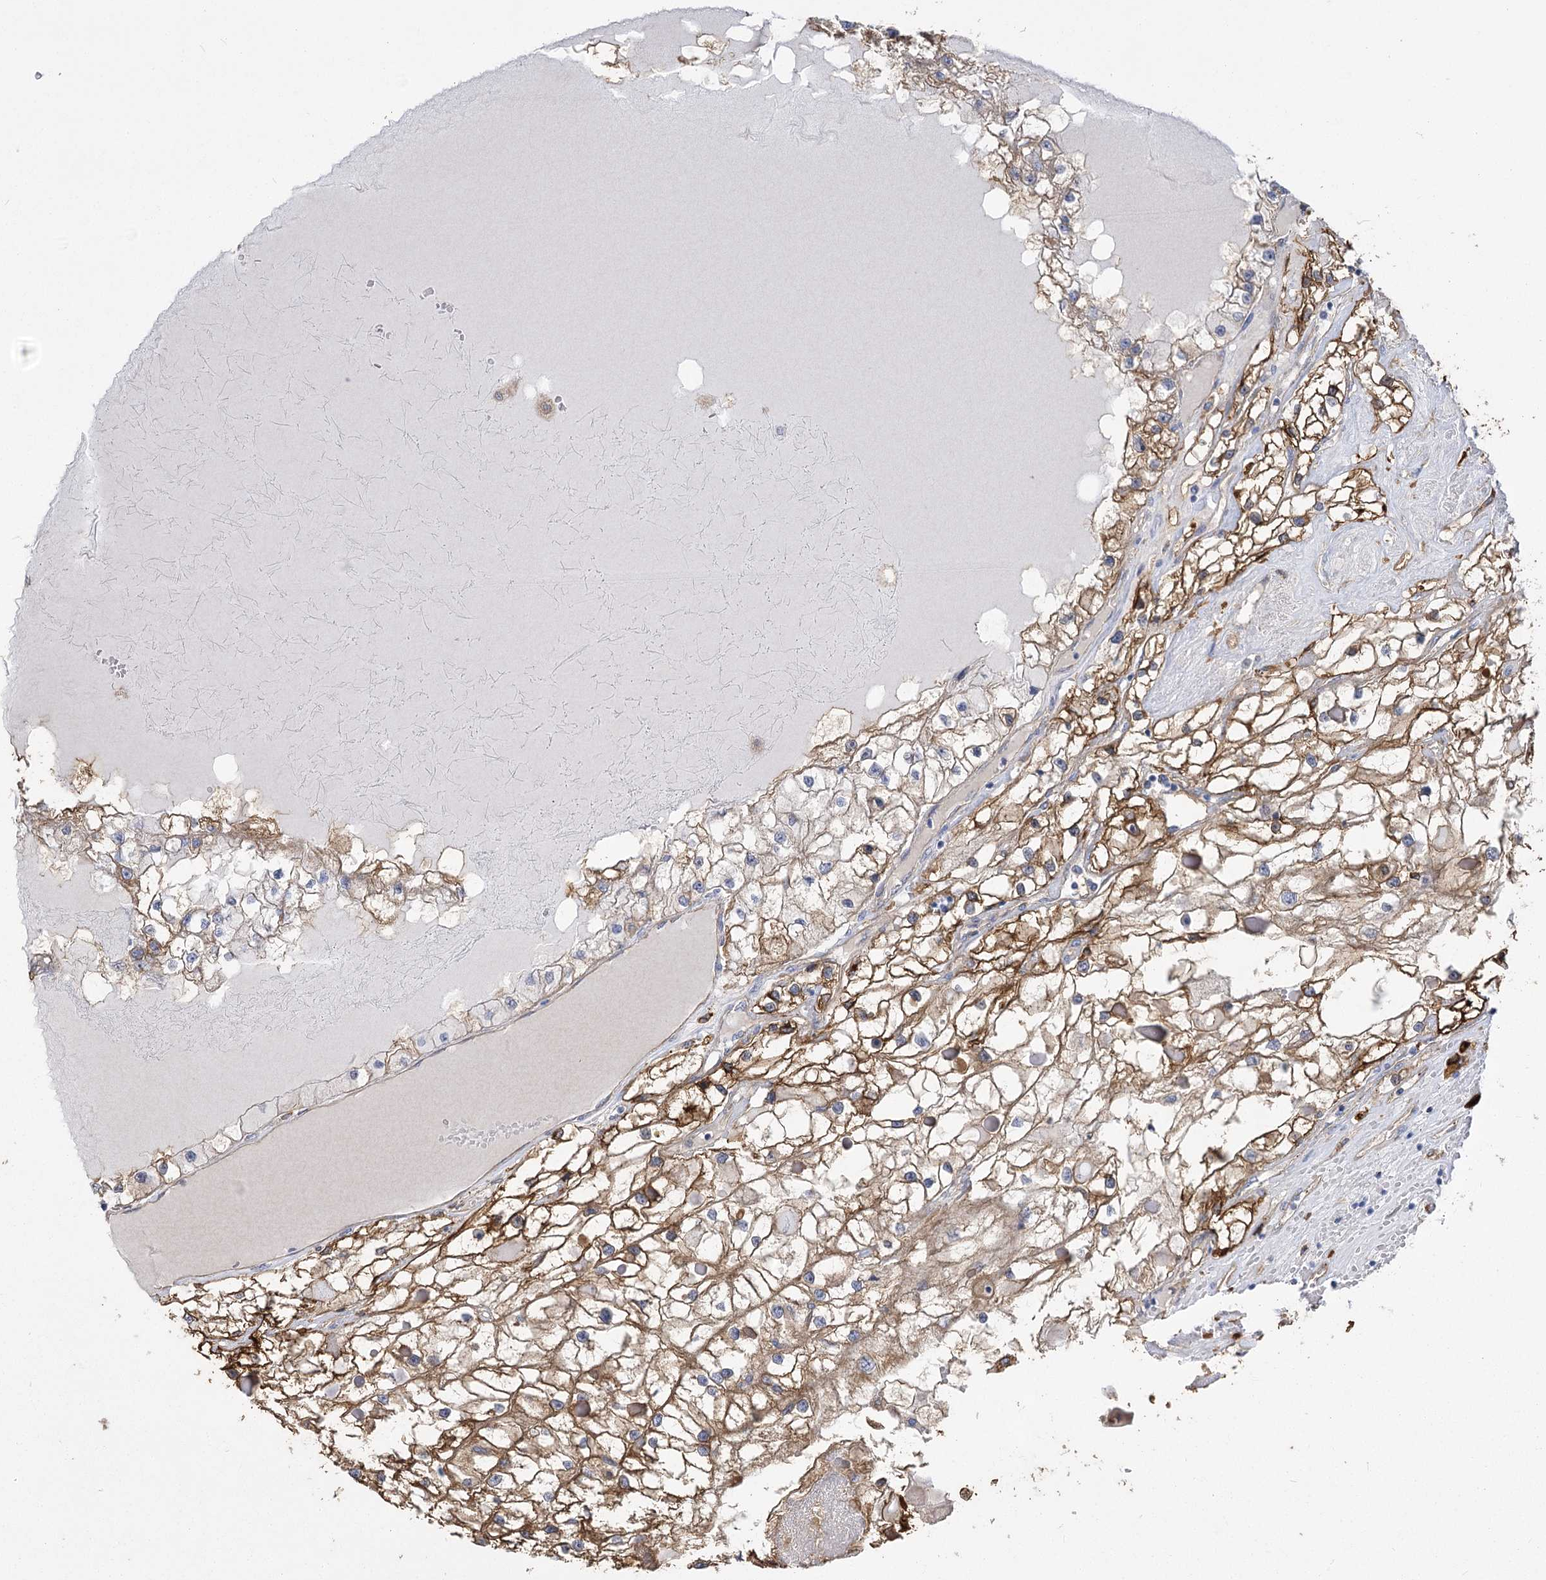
{"staining": {"intensity": "moderate", "quantity": "<25%", "location": "cytoplasmic/membranous"}, "tissue": "renal cancer", "cell_type": "Tumor cells", "image_type": "cancer", "snomed": [{"axis": "morphology", "description": "Adenocarcinoma, NOS"}, {"axis": "topography", "description": "Kidney"}], "caption": "Tumor cells demonstrate low levels of moderate cytoplasmic/membranous staining in about <25% of cells in renal cancer (adenocarcinoma).", "gene": "RMDN2", "patient": {"sex": "male", "age": 68}}